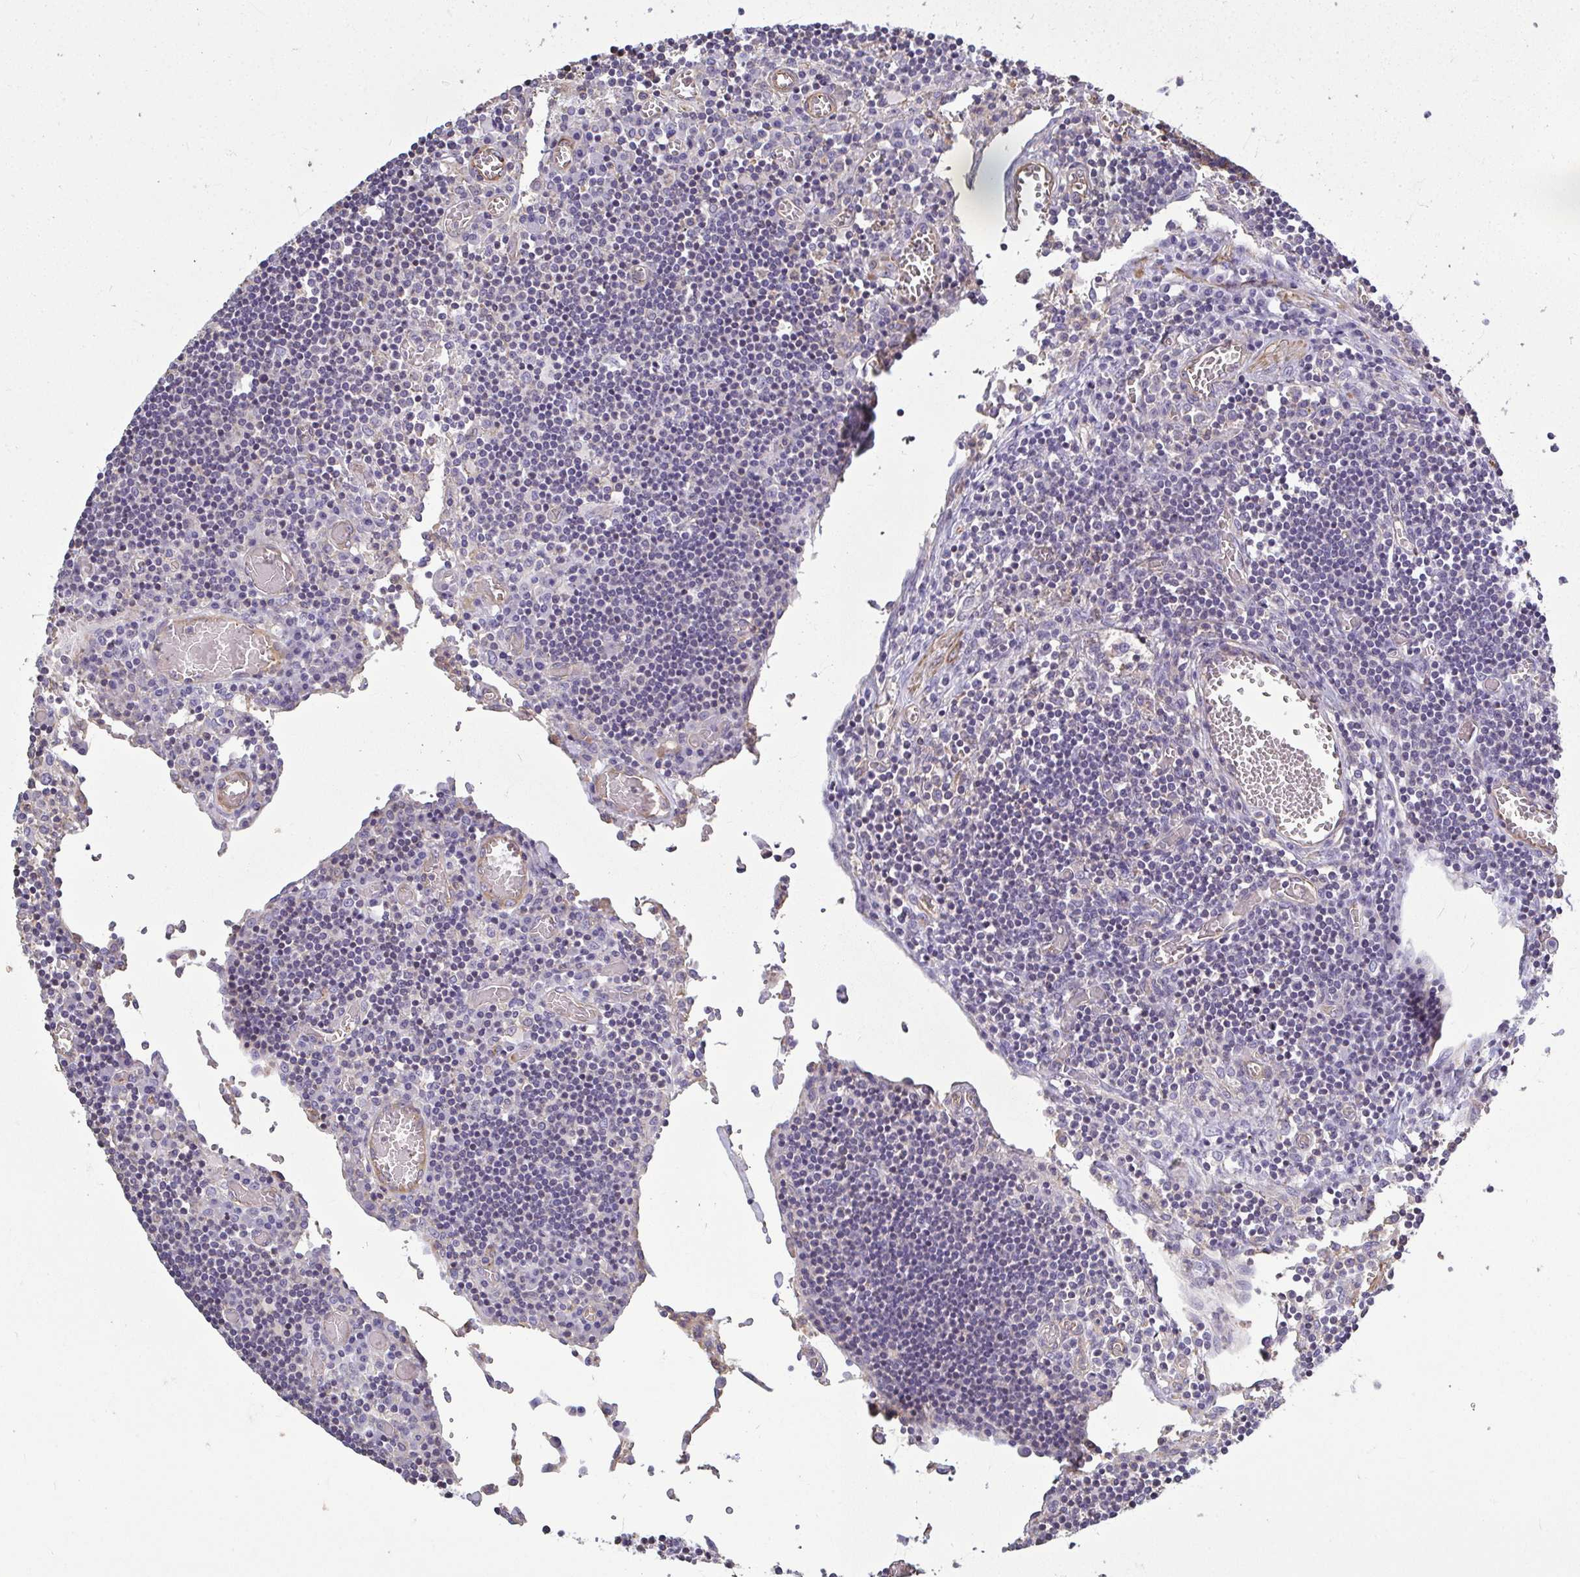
{"staining": {"intensity": "negative", "quantity": "none", "location": "none"}, "tissue": "lymph node", "cell_type": "Germinal center cells", "image_type": "normal", "snomed": [{"axis": "morphology", "description": "Normal tissue, NOS"}, {"axis": "topography", "description": "Lymph node"}], "caption": "IHC micrograph of benign lymph node: human lymph node stained with DAB reveals no significant protein staining in germinal center cells. (DAB (3,3'-diaminobenzidine) immunohistochemistry (IHC) visualized using brightfield microscopy, high magnification).", "gene": "MYL1", "patient": {"sex": "male", "age": 66}}